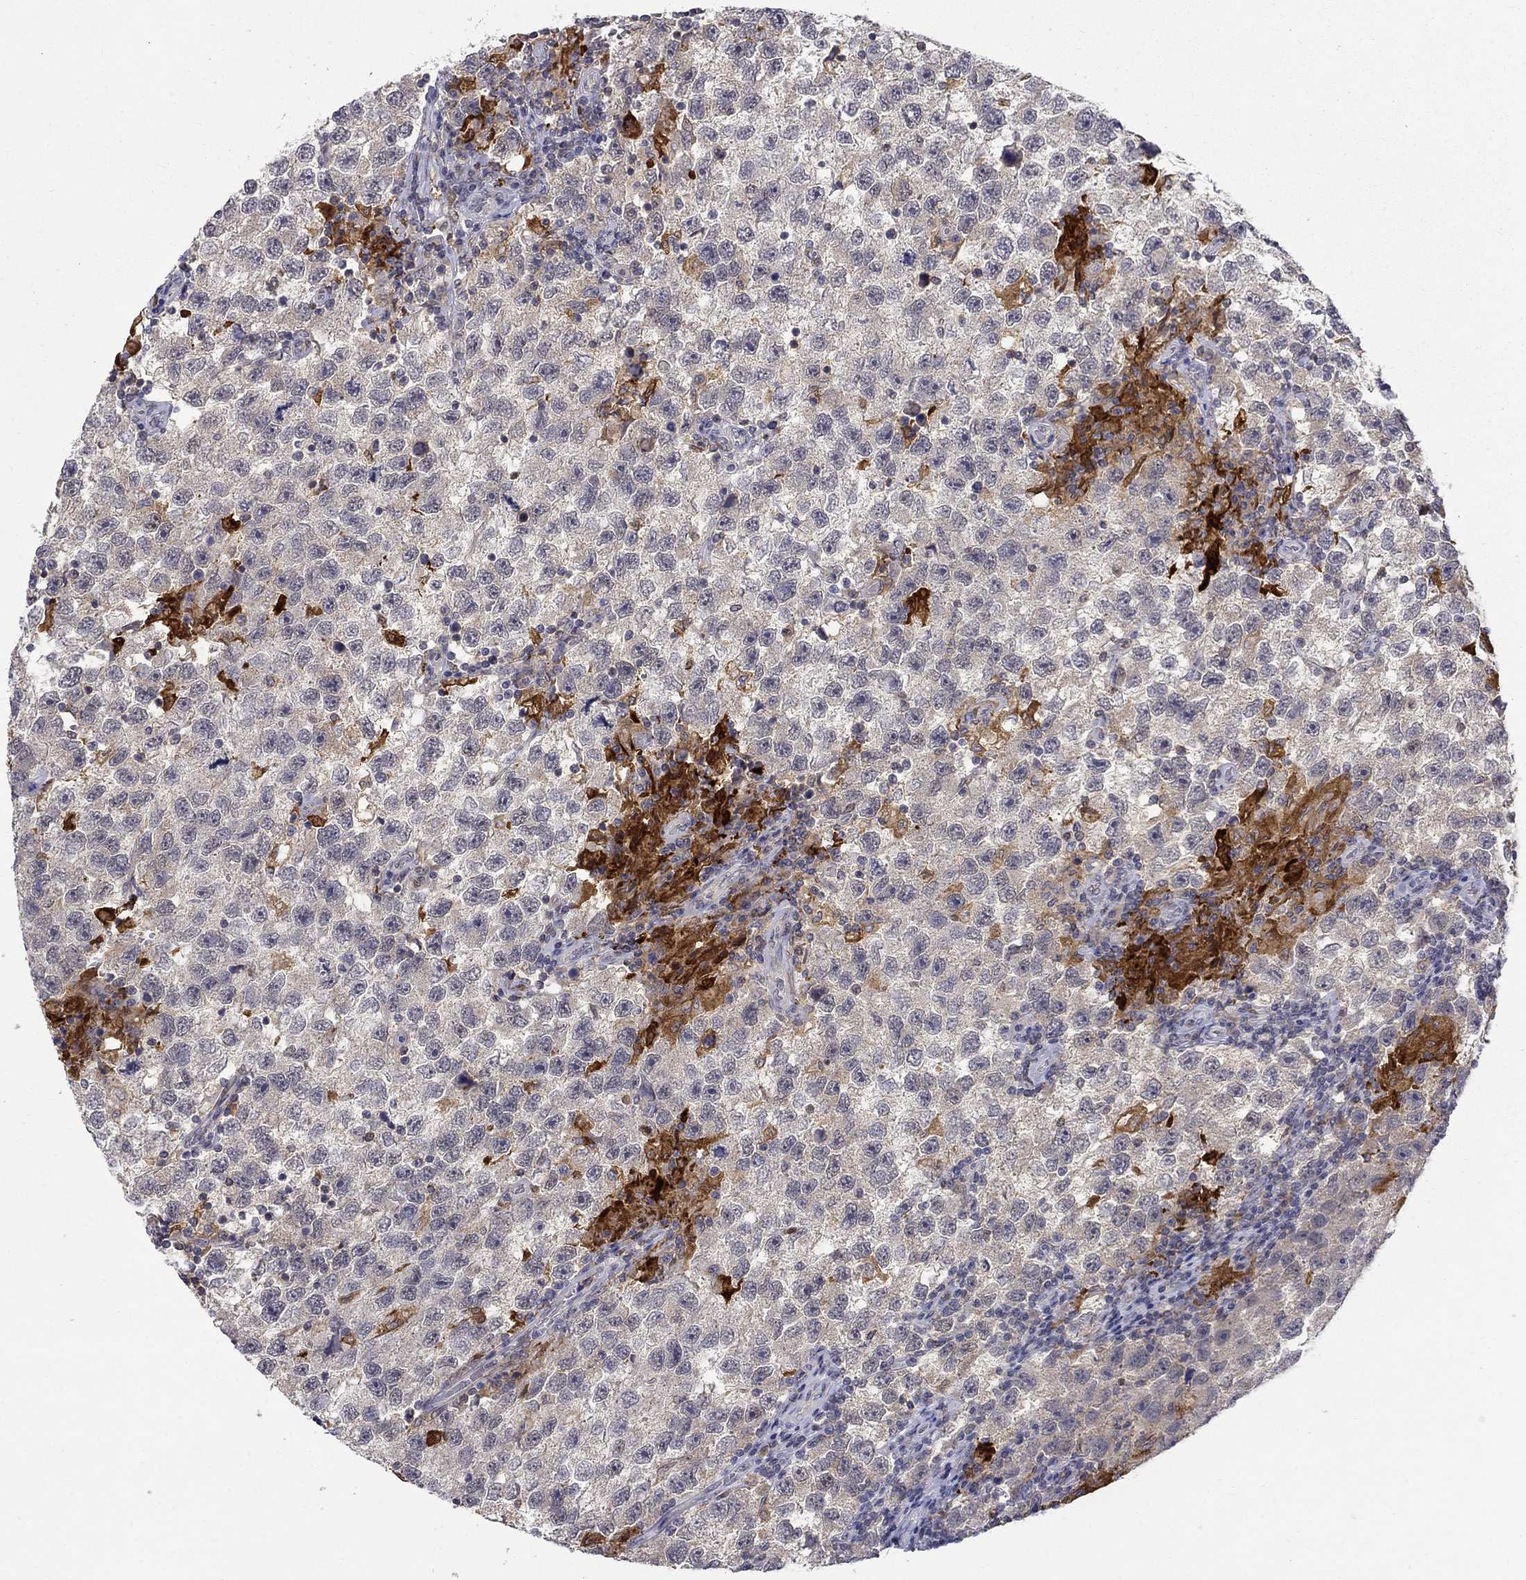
{"staining": {"intensity": "strong", "quantity": "<25%", "location": "cytoplasmic/membranous"}, "tissue": "testis cancer", "cell_type": "Tumor cells", "image_type": "cancer", "snomed": [{"axis": "morphology", "description": "Seminoma, NOS"}, {"axis": "topography", "description": "Testis"}], "caption": "Tumor cells reveal strong cytoplasmic/membranous expression in about <25% of cells in seminoma (testis). (DAB (3,3'-diaminobenzidine) = brown stain, brightfield microscopy at high magnification).", "gene": "PCBP3", "patient": {"sex": "male", "age": 26}}